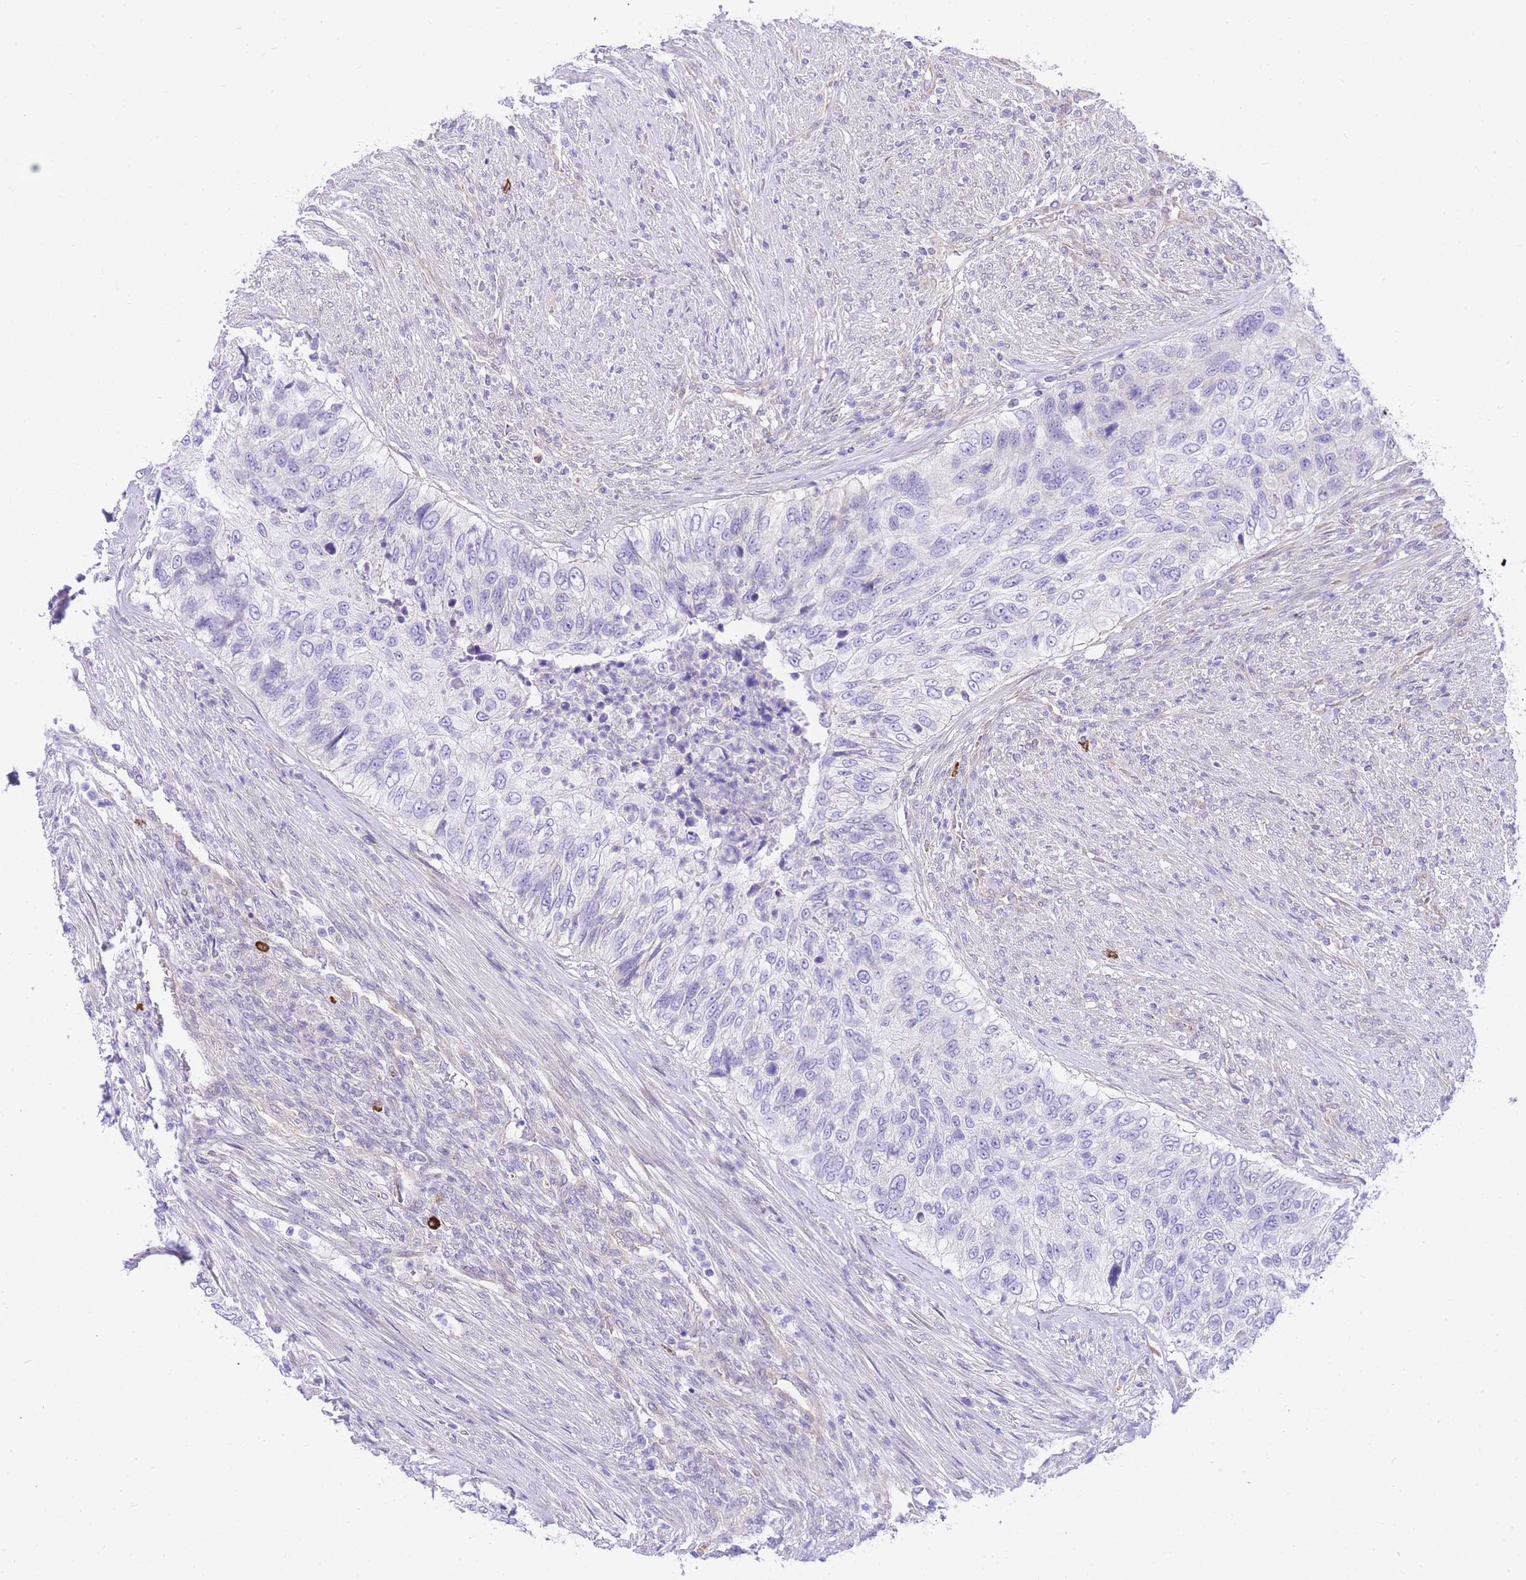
{"staining": {"intensity": "negative", "quantity": "none", "location": "none"}, "tissue": "urothelial cancer", "cell_type": "Tumor cells", "image_type": "cancer", "snomed": [{"axis": "morphology", "description": "Urothelial carcinoma, High grade"}, {"axis": "topography", "description": "Urinary bladder"}], "caption": "This micrograph is of urothelial carcinoma (high-grade) stained with IHC to label a protein in brown with the nuclei are counter-stained blue. There is no positivity in tumor cells. (Immunohistochemistry (ihc), brightfield microscopy, high magnification).", "gene": "SRSF12", "patient": {"sex": "female", "age": 60}}